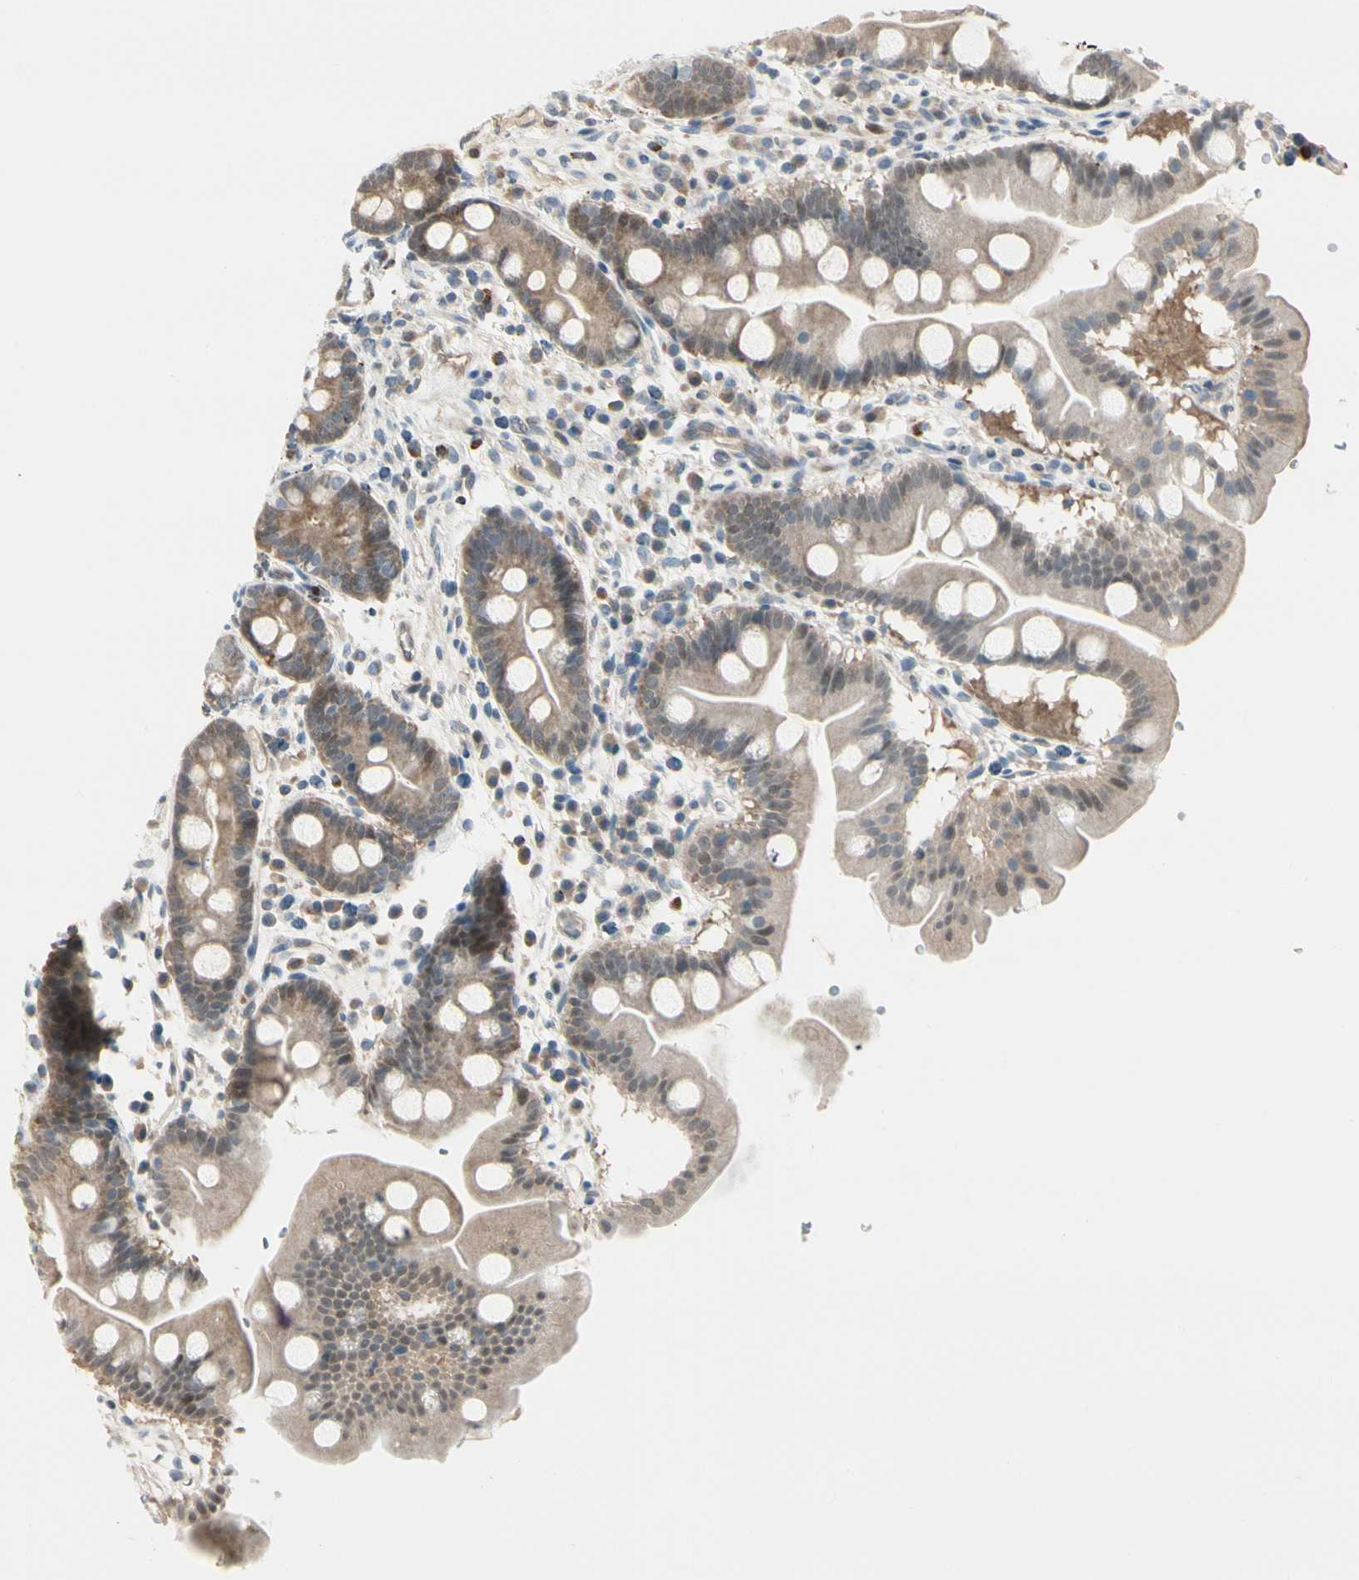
{"staining": {"intensity": "moderate", "quantity": ">75%", "location": "cytoplasmic/membranous"}, "tissue": "duodenum", "cell_type": "Glandular cells", "image_type": "normal", "snomed": [{"axis": "morphology", "description": "Normal tissue, NOS"}, {"axis": "topography", "description": "Duodenum"}], "caption": "This is a histology image of IHC staining of normal duodenum, which shows moderate positivity in the cytoplasmic/membranous of glandular cells.", "gene": "EVC", "patient": {"sex": "male", "age": 50}}